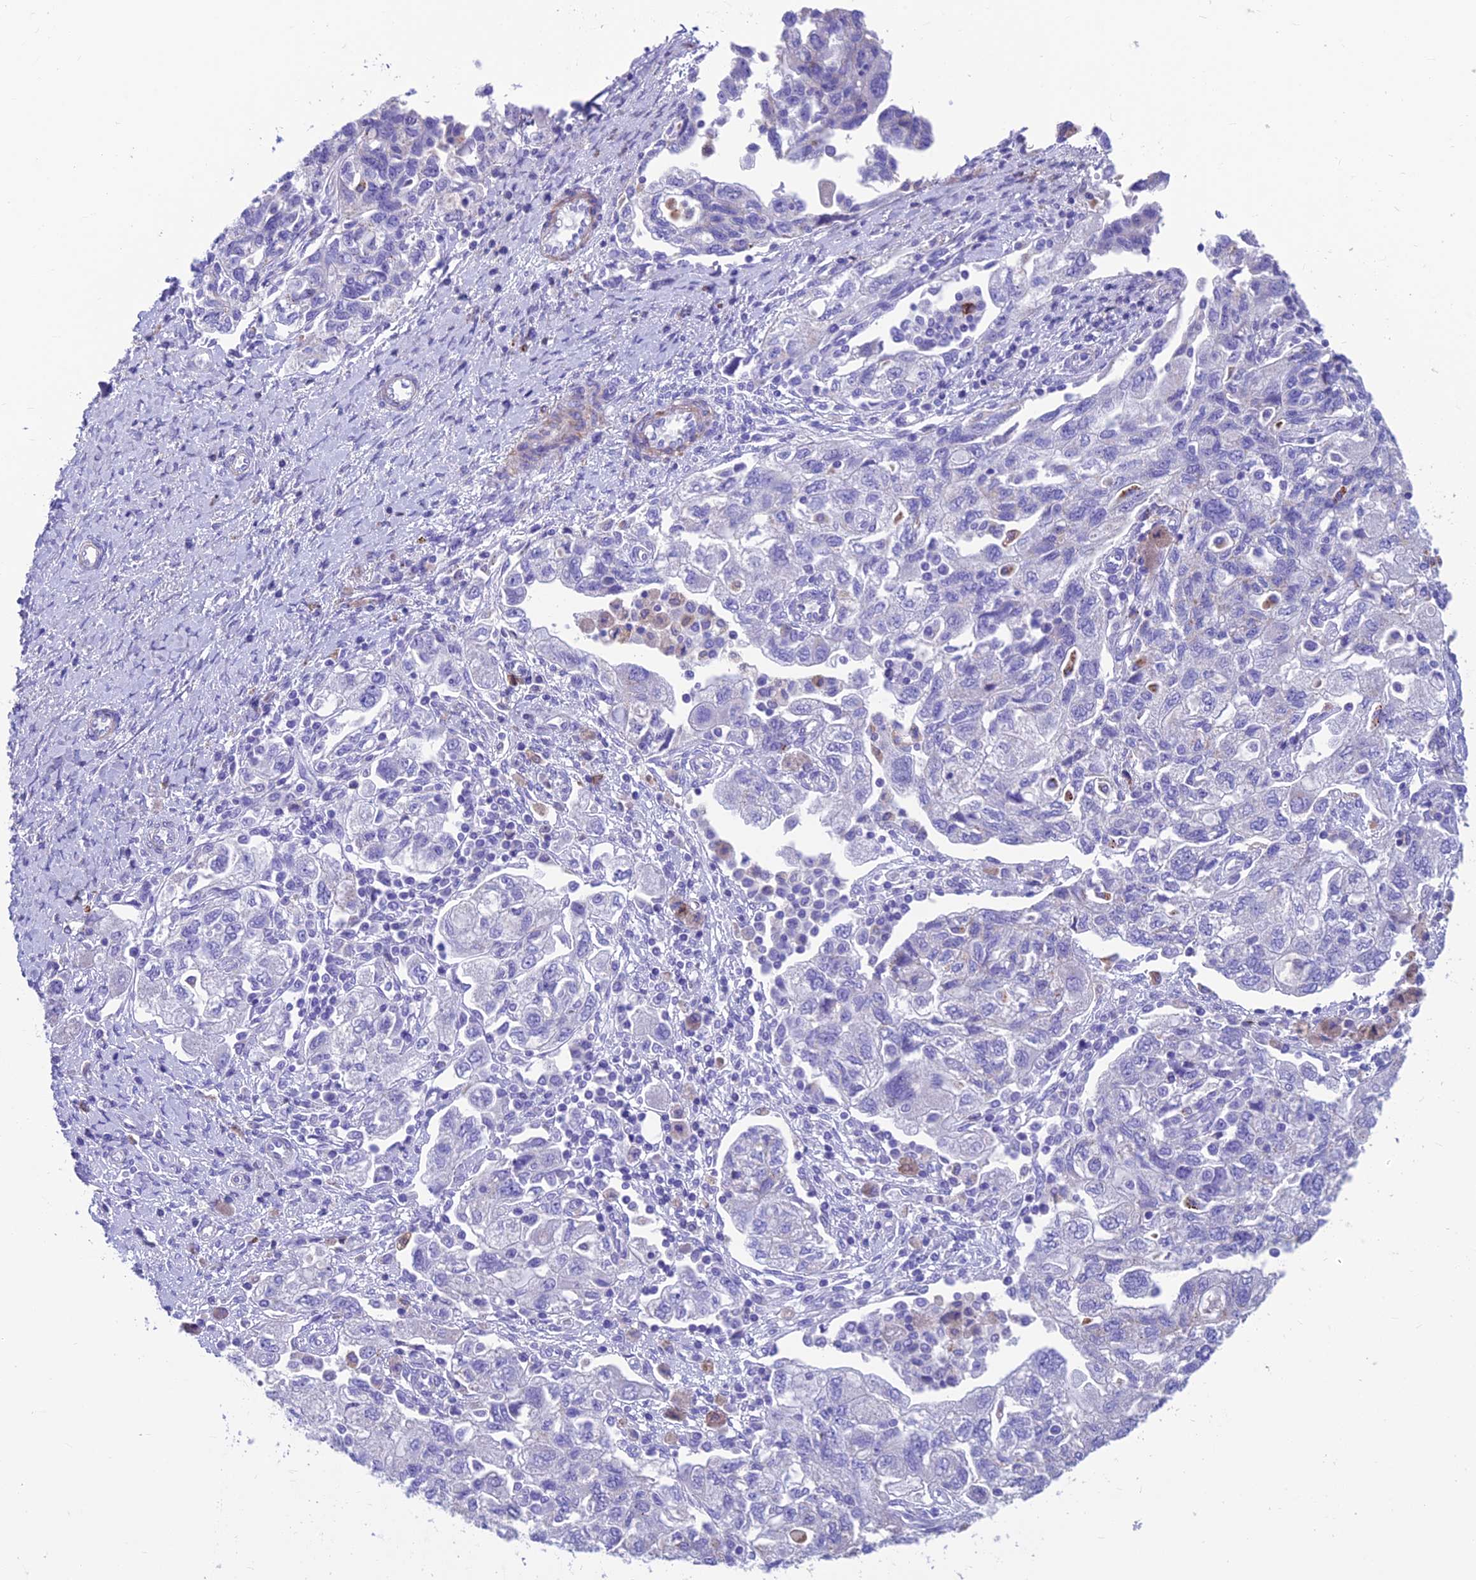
{"staining": {"intensity": "negative", "quantity": "none", "location": "none"}, "tissue": "ovarian cancer", "cell_type": "Tumor cells", "image_type": "cancer", "snomed": [{"axis": "morphology", "description": "Carcinoma, NOS"}, {"axis": "morphology", "description": "Cystadenocarcinoma, serous, NOS"}, {"axis": "topography", "description": "Ovary"}], "caption": "IHC of ovarian cancer (carcinoma) exhibits no staining in tumor cells.", "gene": "GNG11", "patient": {"sex": "female", "age": 69}}